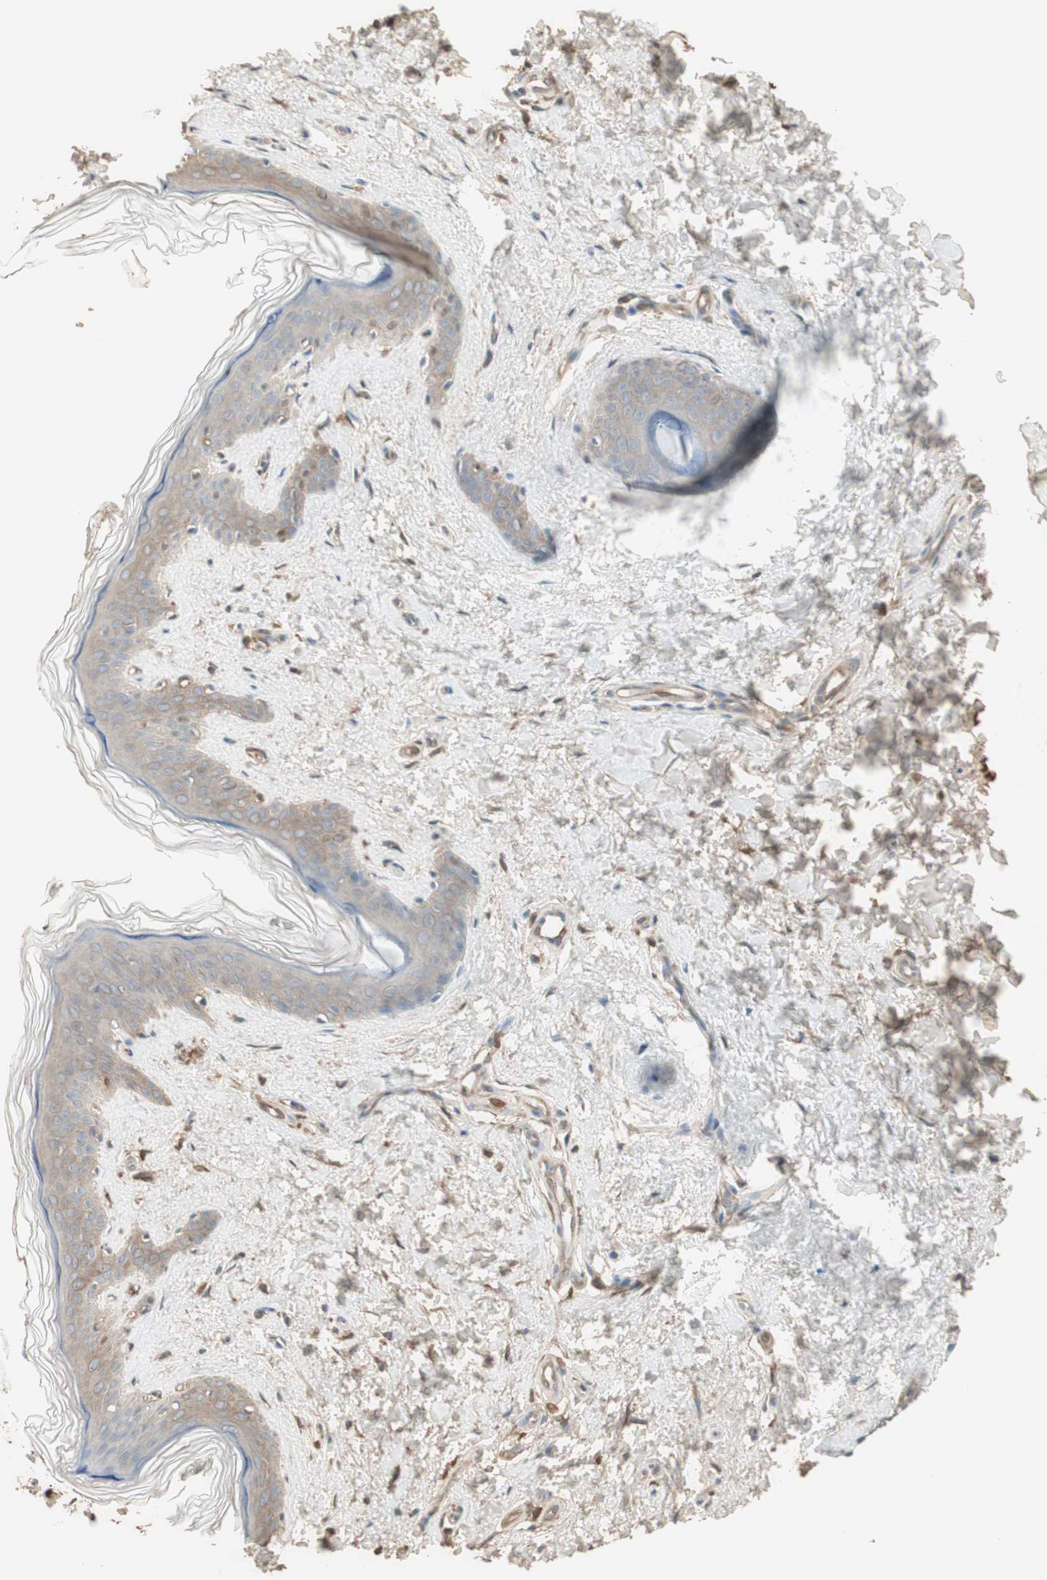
{"staining": {"intensity": "weak", "quantity": ">75%", "location": "cytoplasmic/membranous"}, "tissue": "skin", "cell_type": "Fibroblasts", "image_type": "normal", "snomed": [{"axis": "morphology", "description": "Normal tissue, NOS"}, {"axis": "topography", "description": "Skin"}], "caption": "This histopathology image shows immunohistochemistry staining of normal skin, with low weak cytoplasmic/membranous expression in approximately >75% of fibroblasts.", "gene": "IFNG", "patient": {"sex": "female", "age": 41}}